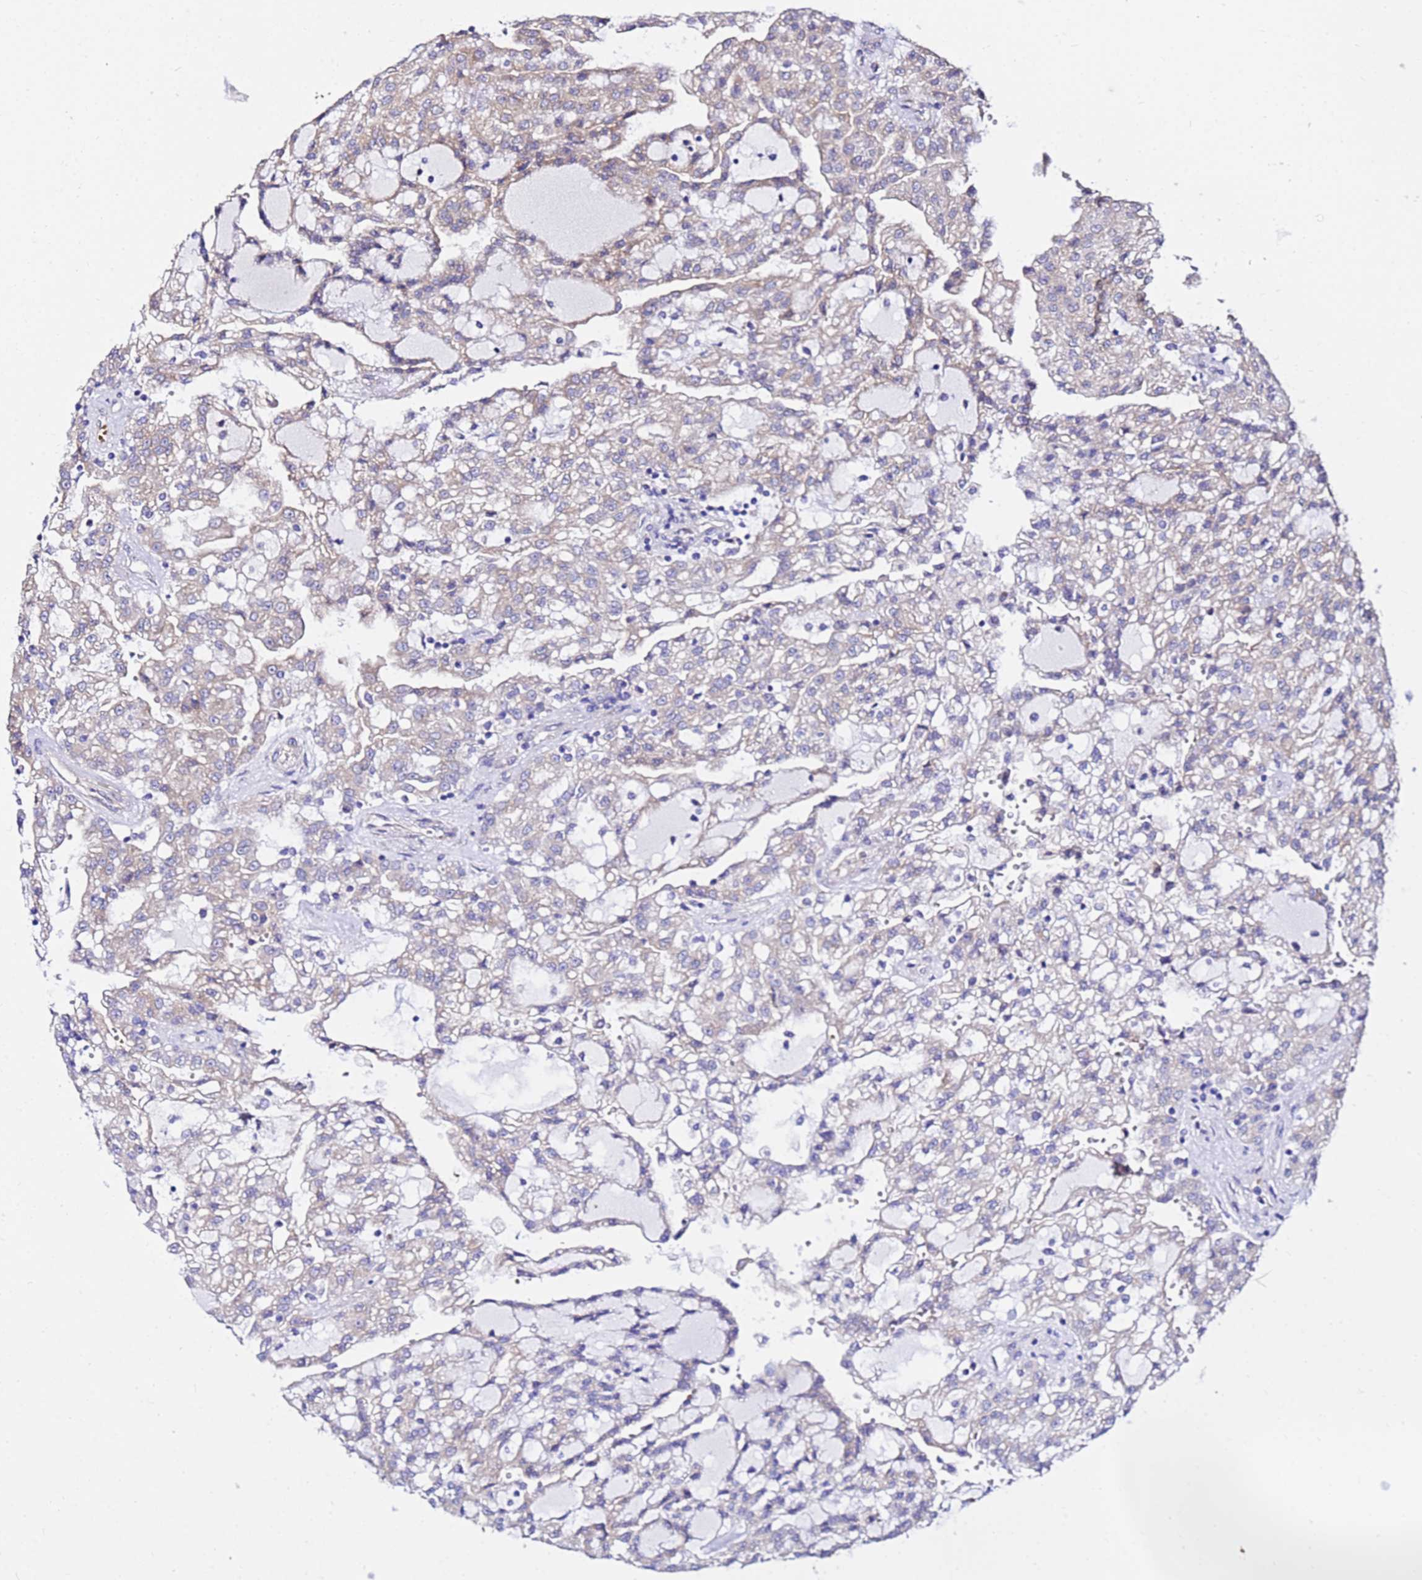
{"staining": {"intensity": "weak", "quantity": "<25%", "location": "cytoplasmic/membranous"}, "tissue": "renal cancer", "cell_type": "Tumor cells", "image_type": "cancer", "snomed": [{"axis": "morphology", "description": "Adenocarcinoma, NOS"}, {"axis": "topography", "description": "Kidney"}], "caption": "There is no significant positivity in tumor cells of adenocarcinoma (renal). Brightfield microscopy of immunohistochemistry (IHC) stained with DAB (brown) and hematoxylin (blue), captured at high magnification.", "gene": "WWC2", "patient": {"sex": "male", "age": 63}}